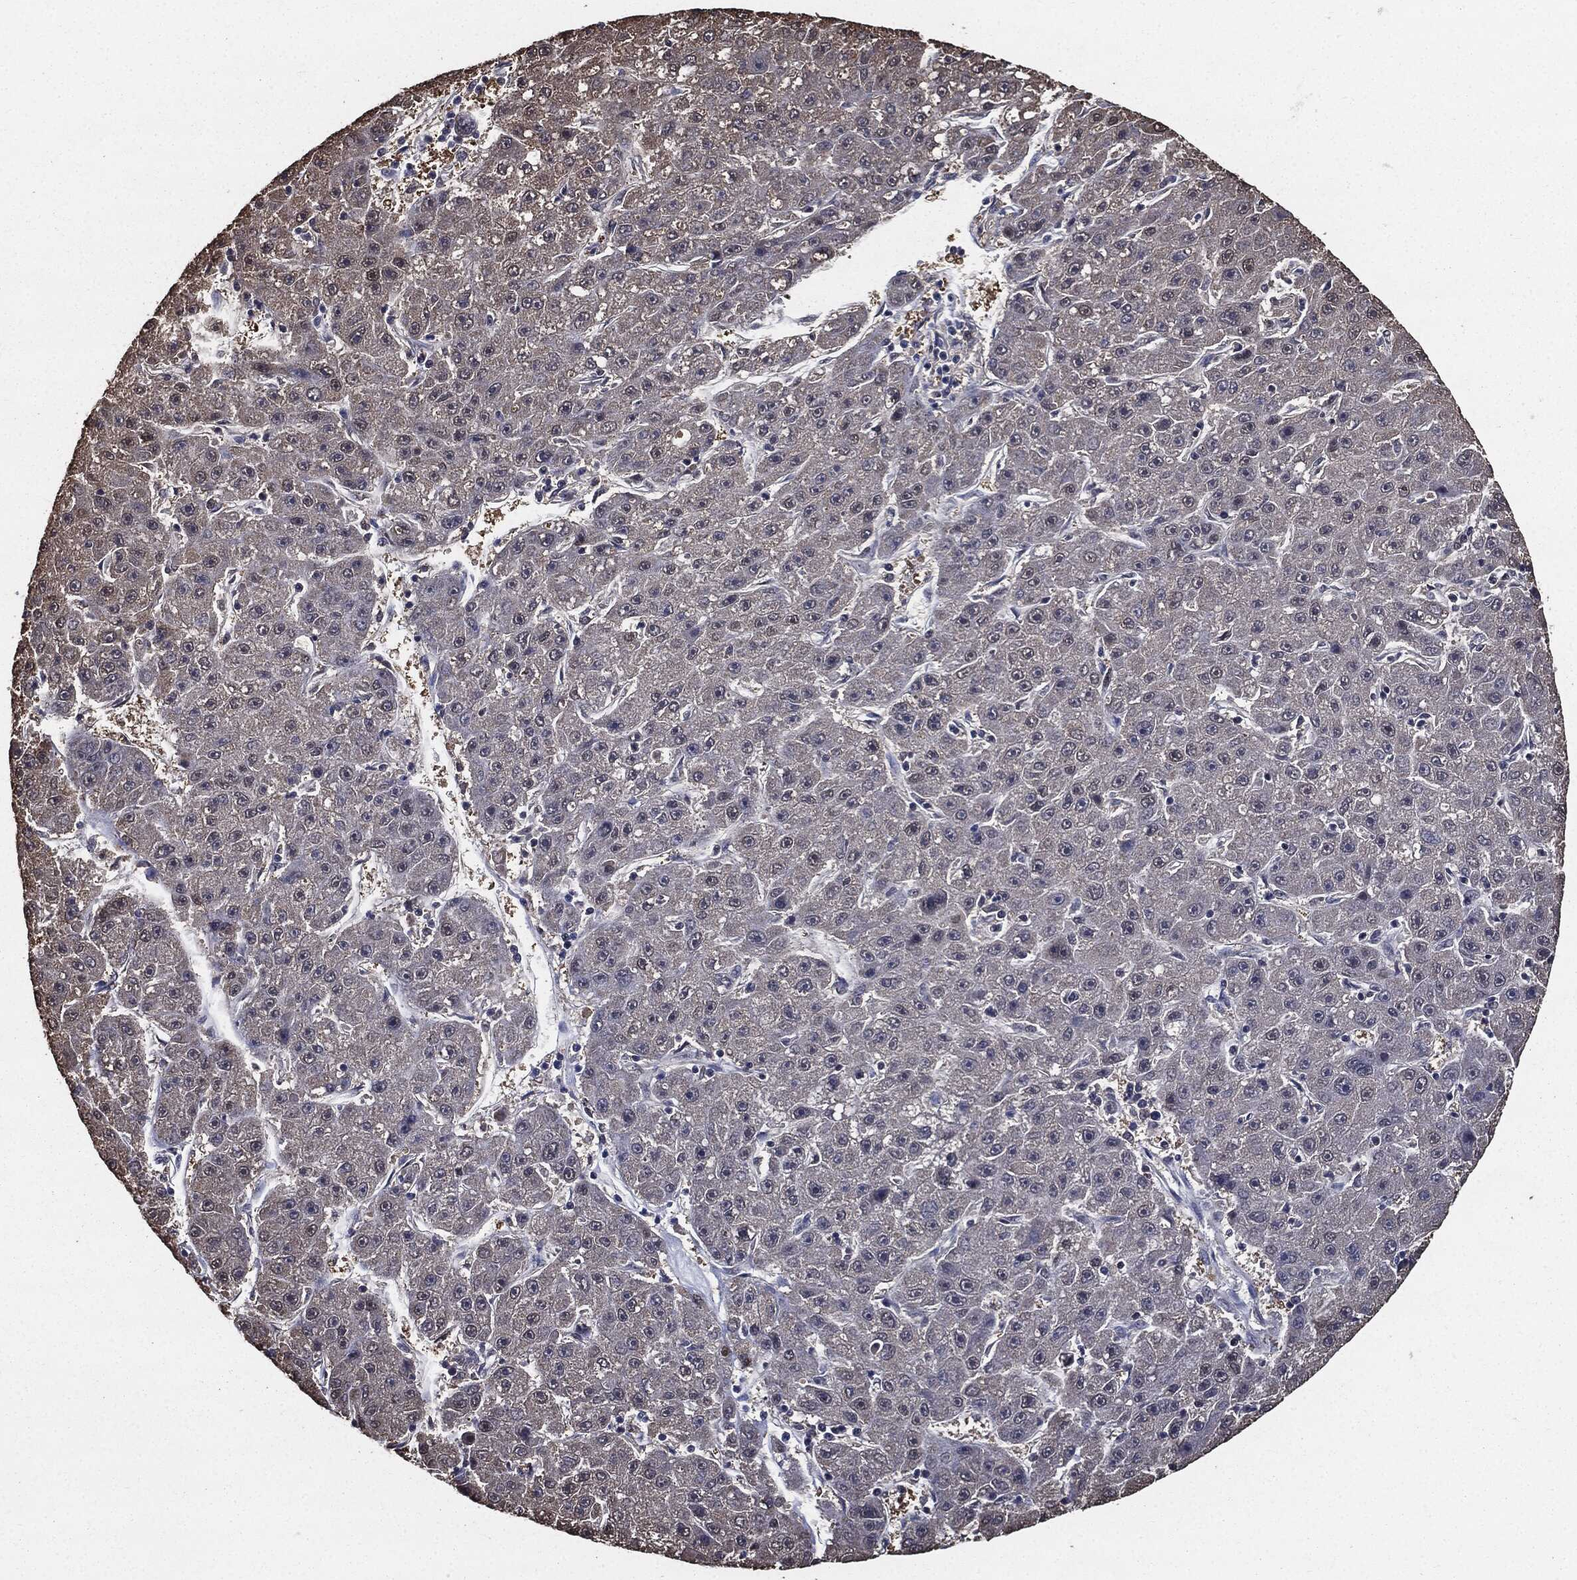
{"staining": {"intensity": "negative", "quantity": "none", "location": "none"}, "tissue": "liver cancer", "cell_type": "Tumor cells", "image_type": "cancer", "snomed": [{"axis": "morphology", "description": "Carcinoma, Hepatocellular, NOS"}, {"axis": "topography", "description": "Liver"}], "caption": "Immunohistochemistry of human hepatocellular carcinoma (liver) shows no expression in tumor cells. (Stains: DAB (3,3'-diaminobenzidine) immunohistochemistry (IHC) with hematoxylin counter stain, Microscopy: brightfield microscopy at high magnification).", "gene": "JUN", "patient": {"sex": "male", "age": 67}}